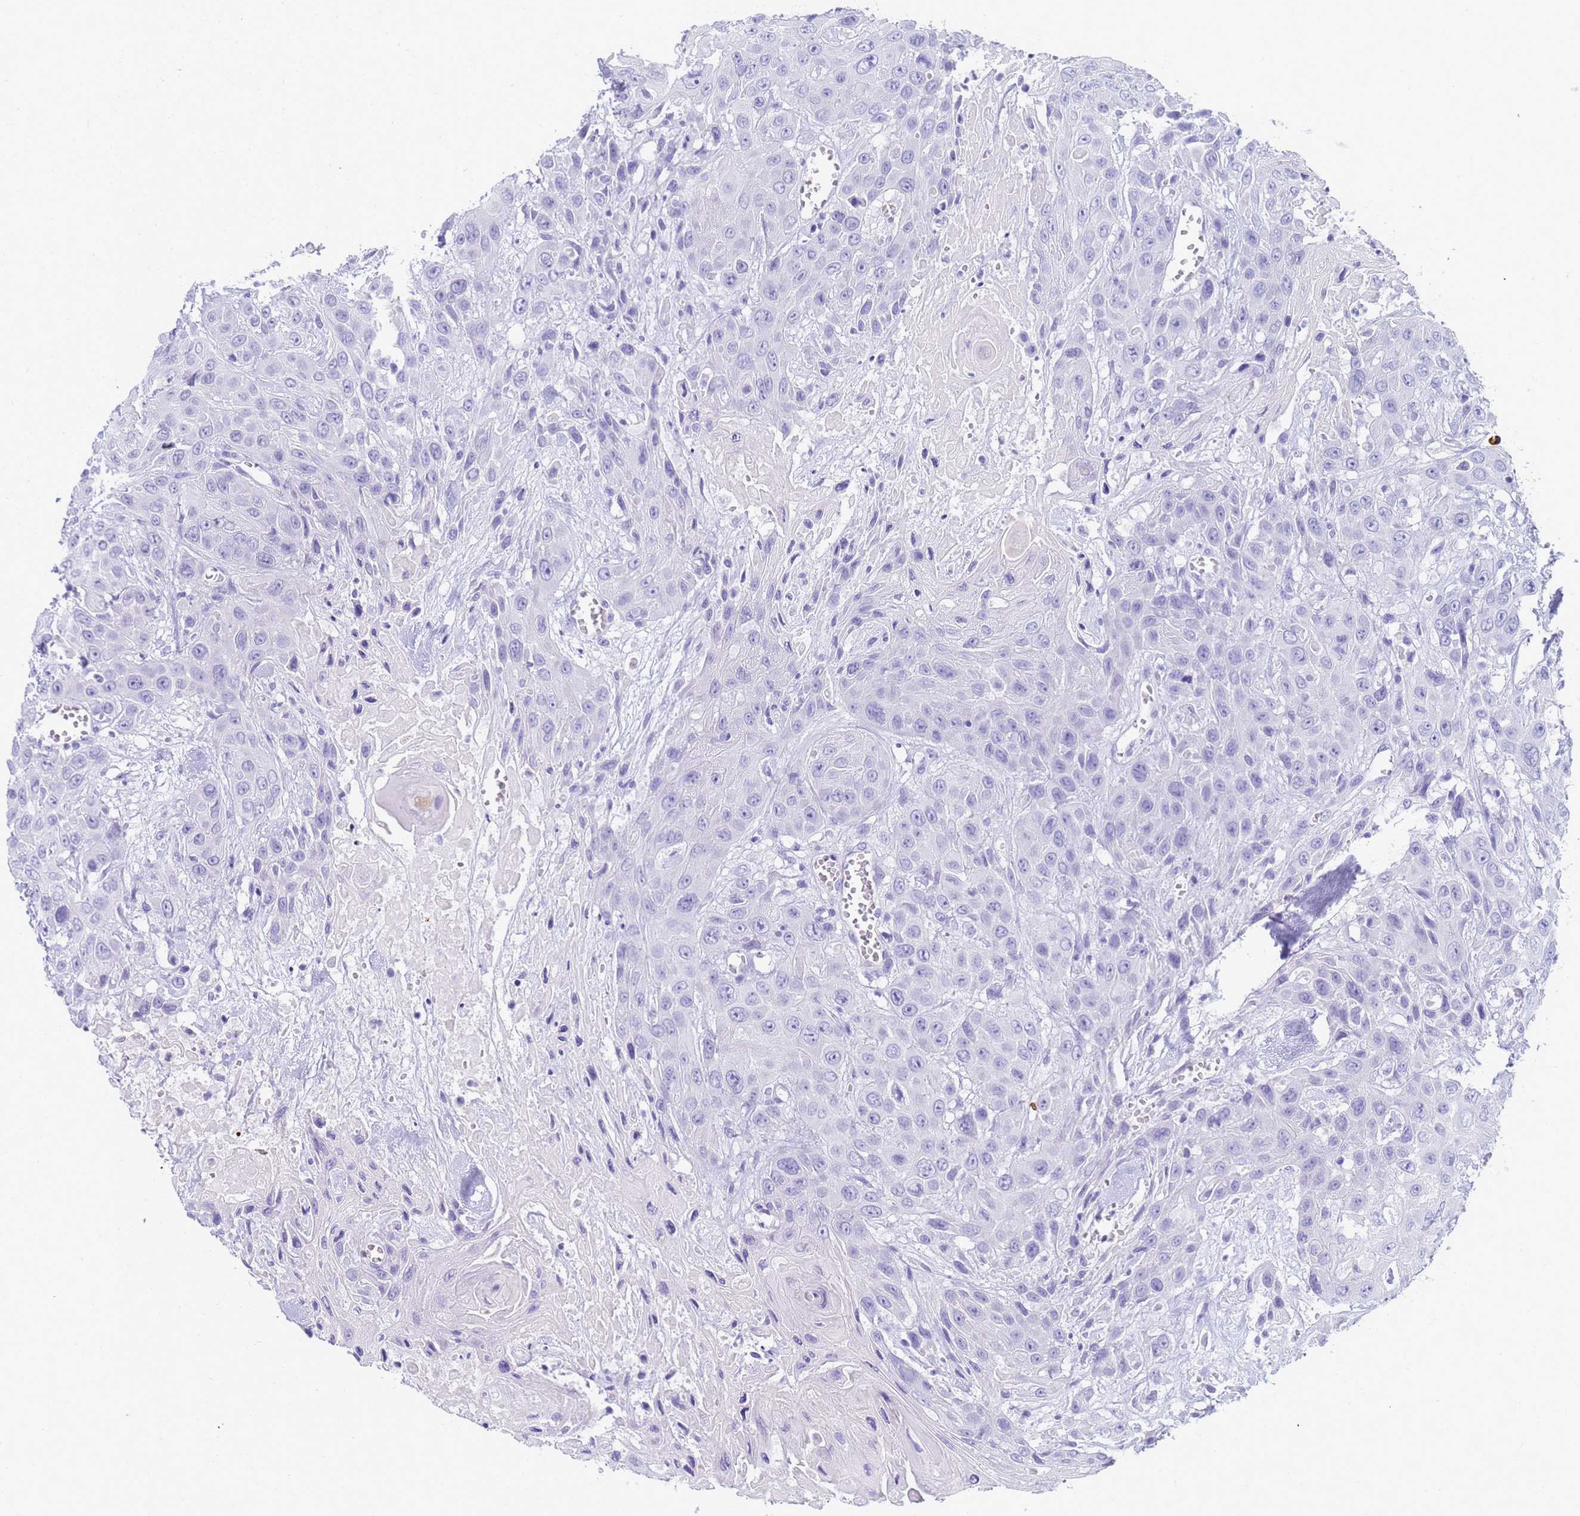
{"staining": {"intensity": "negative", "quantity": "none", "location": "none"}, "tissue": "head and neck cancer", "cell_type": "Tumor cells", "image_type": "cancer", "snomed": [{"axis": "morphology", "description": "Squamous cell carcinoma, NOS"}, {"axis": "topography", "description": "Head-Neck"}], "caption": "DAB immunohistochemical staining of human head and neck cancer (squamous cell carcinoma) shows no significant staining in tumor cells.", "gene": "RNASE2", "patient": {"sex": "male", "age": 81}}